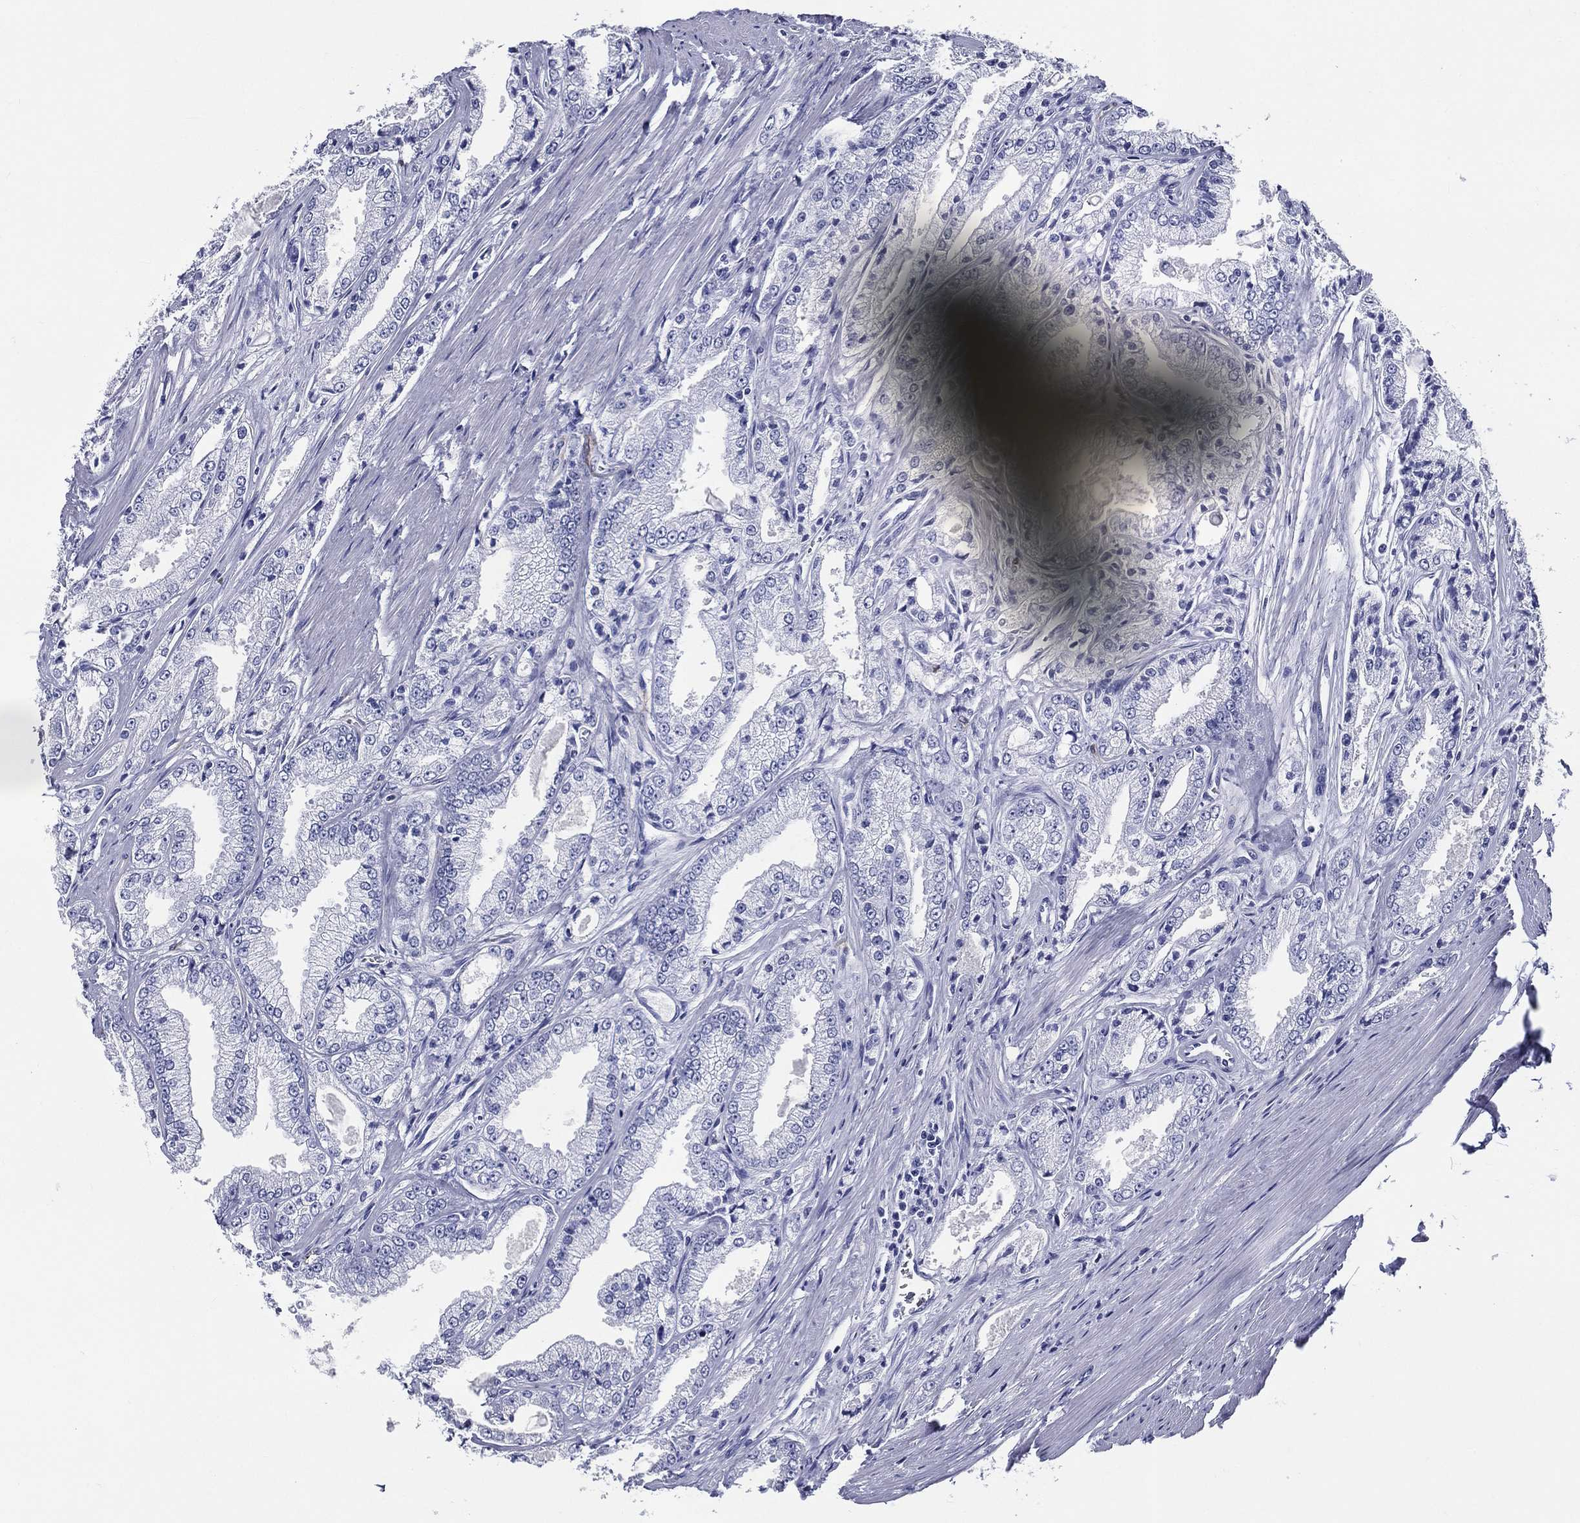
{"staining": {"intensity": "negative", "quantity": "none", "location": "none"}, "tissue": "prostate cancer", "cell_type": "Tumor cells", "image_type": "cancer", "snomed": [{"axis": "morphology", "description": "Adenocarcinoma, NOS"}, {"axis": "morphology", "description": "Adenocarcinoma, High grade"}, {"axis": "topography", "description": "Prostate"}], "caption": "Immunohistochemistry (IHC) of human adenocarcinoma (prostate) demonstrates no staining in tumor cells.", "gene": "ACE2", "patient": {"sex": "male", "age": 70}}